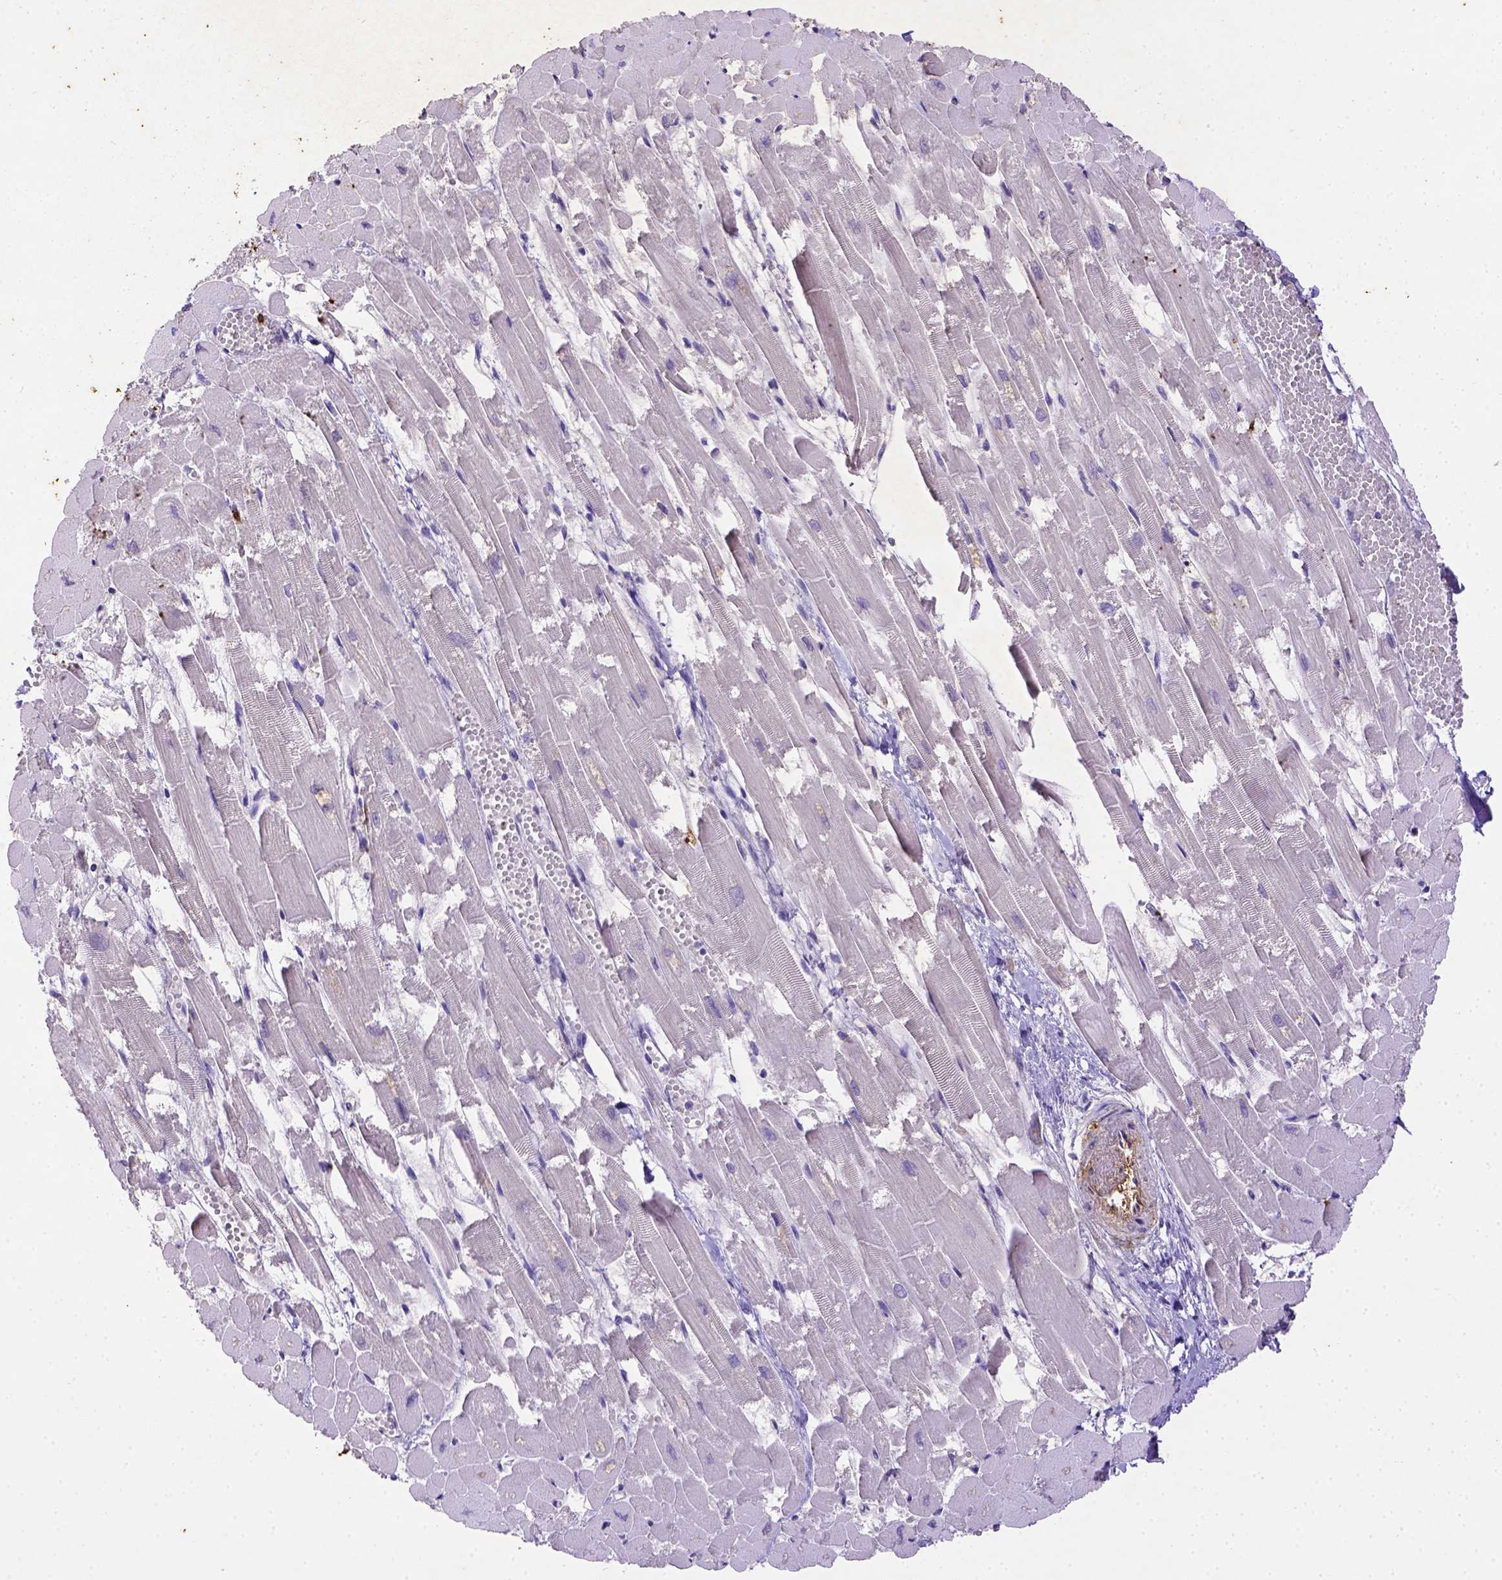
{"staining": {"intensity": "negative", "quantity": "none", "location": "none"}, "tissue": "heart muscle", "cell_type": "Cardiomyocytes", "image_type": "normal", "snomed": [{"axis": "morphology", "description": "Normal tissue, NOS"}, {"axis": "topography", "description": "Heart"}], "caption": "A high-resolution photomicrograph shows IHC staining of benign heart muscle, which reveals no significant expression in cardiomyocytes.", "gene": "B3GAT1", "patient": {"sex": "female", "age": 52}}